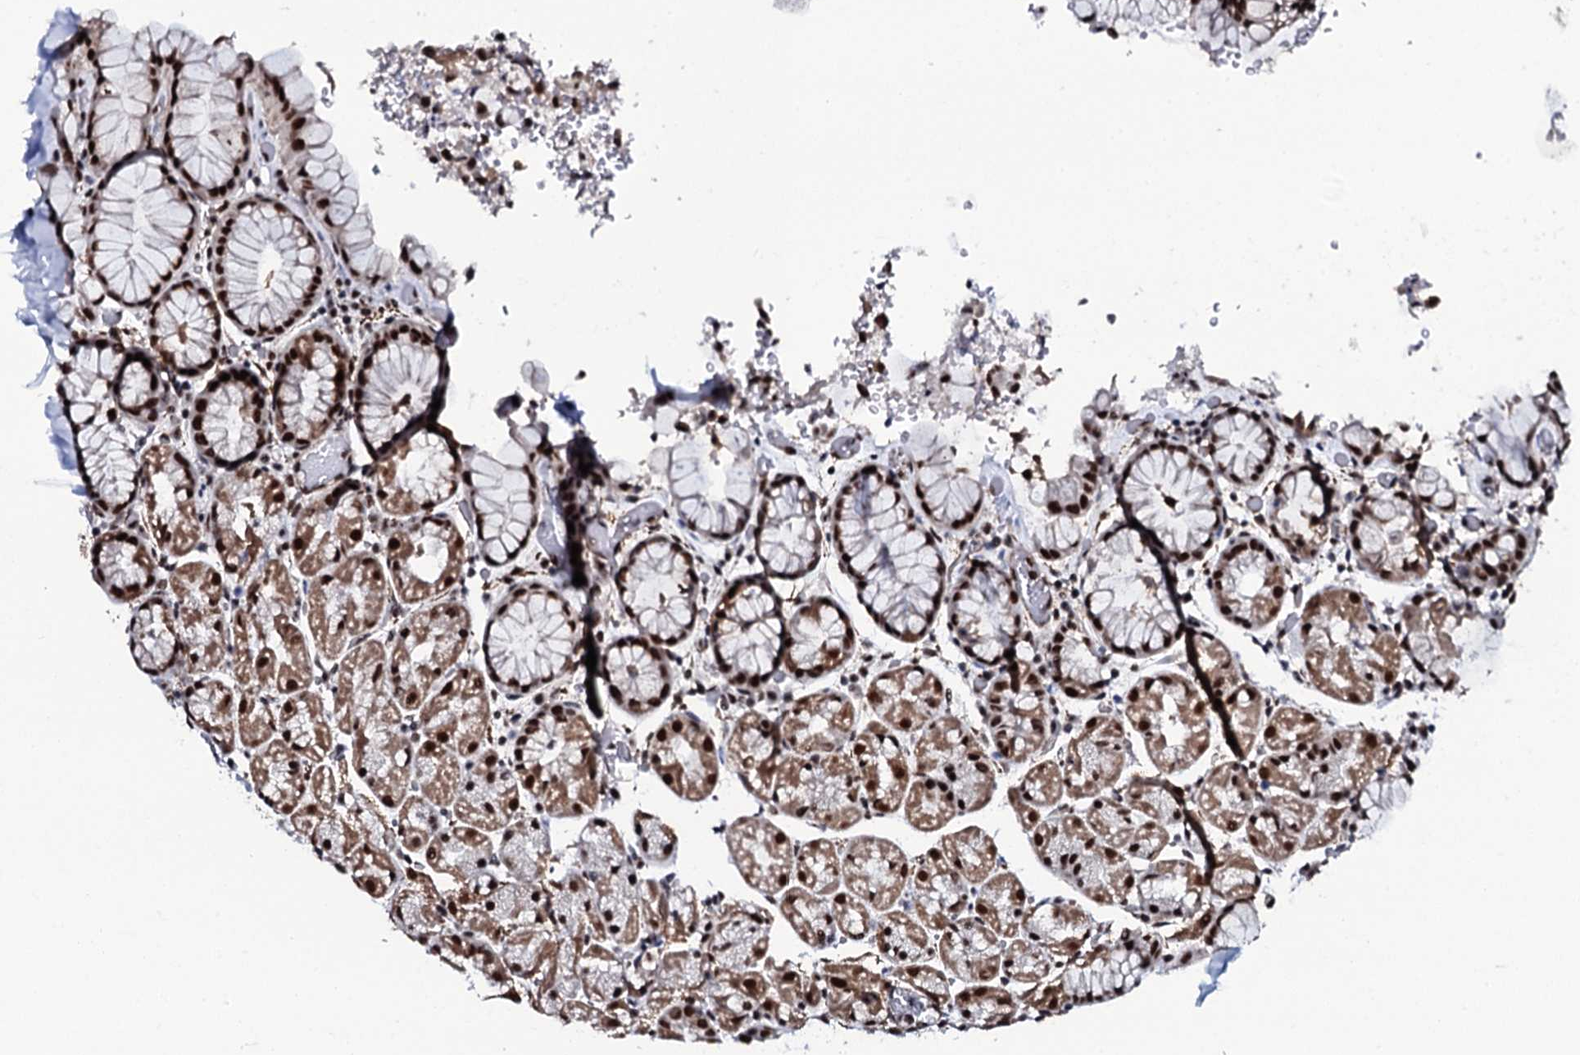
{"staining": {"intensity": "strong", "quantity": "25%-75%", "location": "cytoplasmic/membranous,nuclear"}, "tissue": "stomach", "cell_type": "Glandular cells", "image_type": "normal", "snomed": [{"axis": "morphology", "description": "Normal tissue, NOS"}, {"axis": "topography", "description": "Stomach, upper"}, {"axis": "topography", "description": "Stomach, lower"}], "caption": "Stomach stained with IHC demonstrates strong cytoplasmic/membranous,nuclear positivity in about 25%-75% of glandular cells.", "gene": "CWC15", "patient": {"sex": "male", "age": 67}}